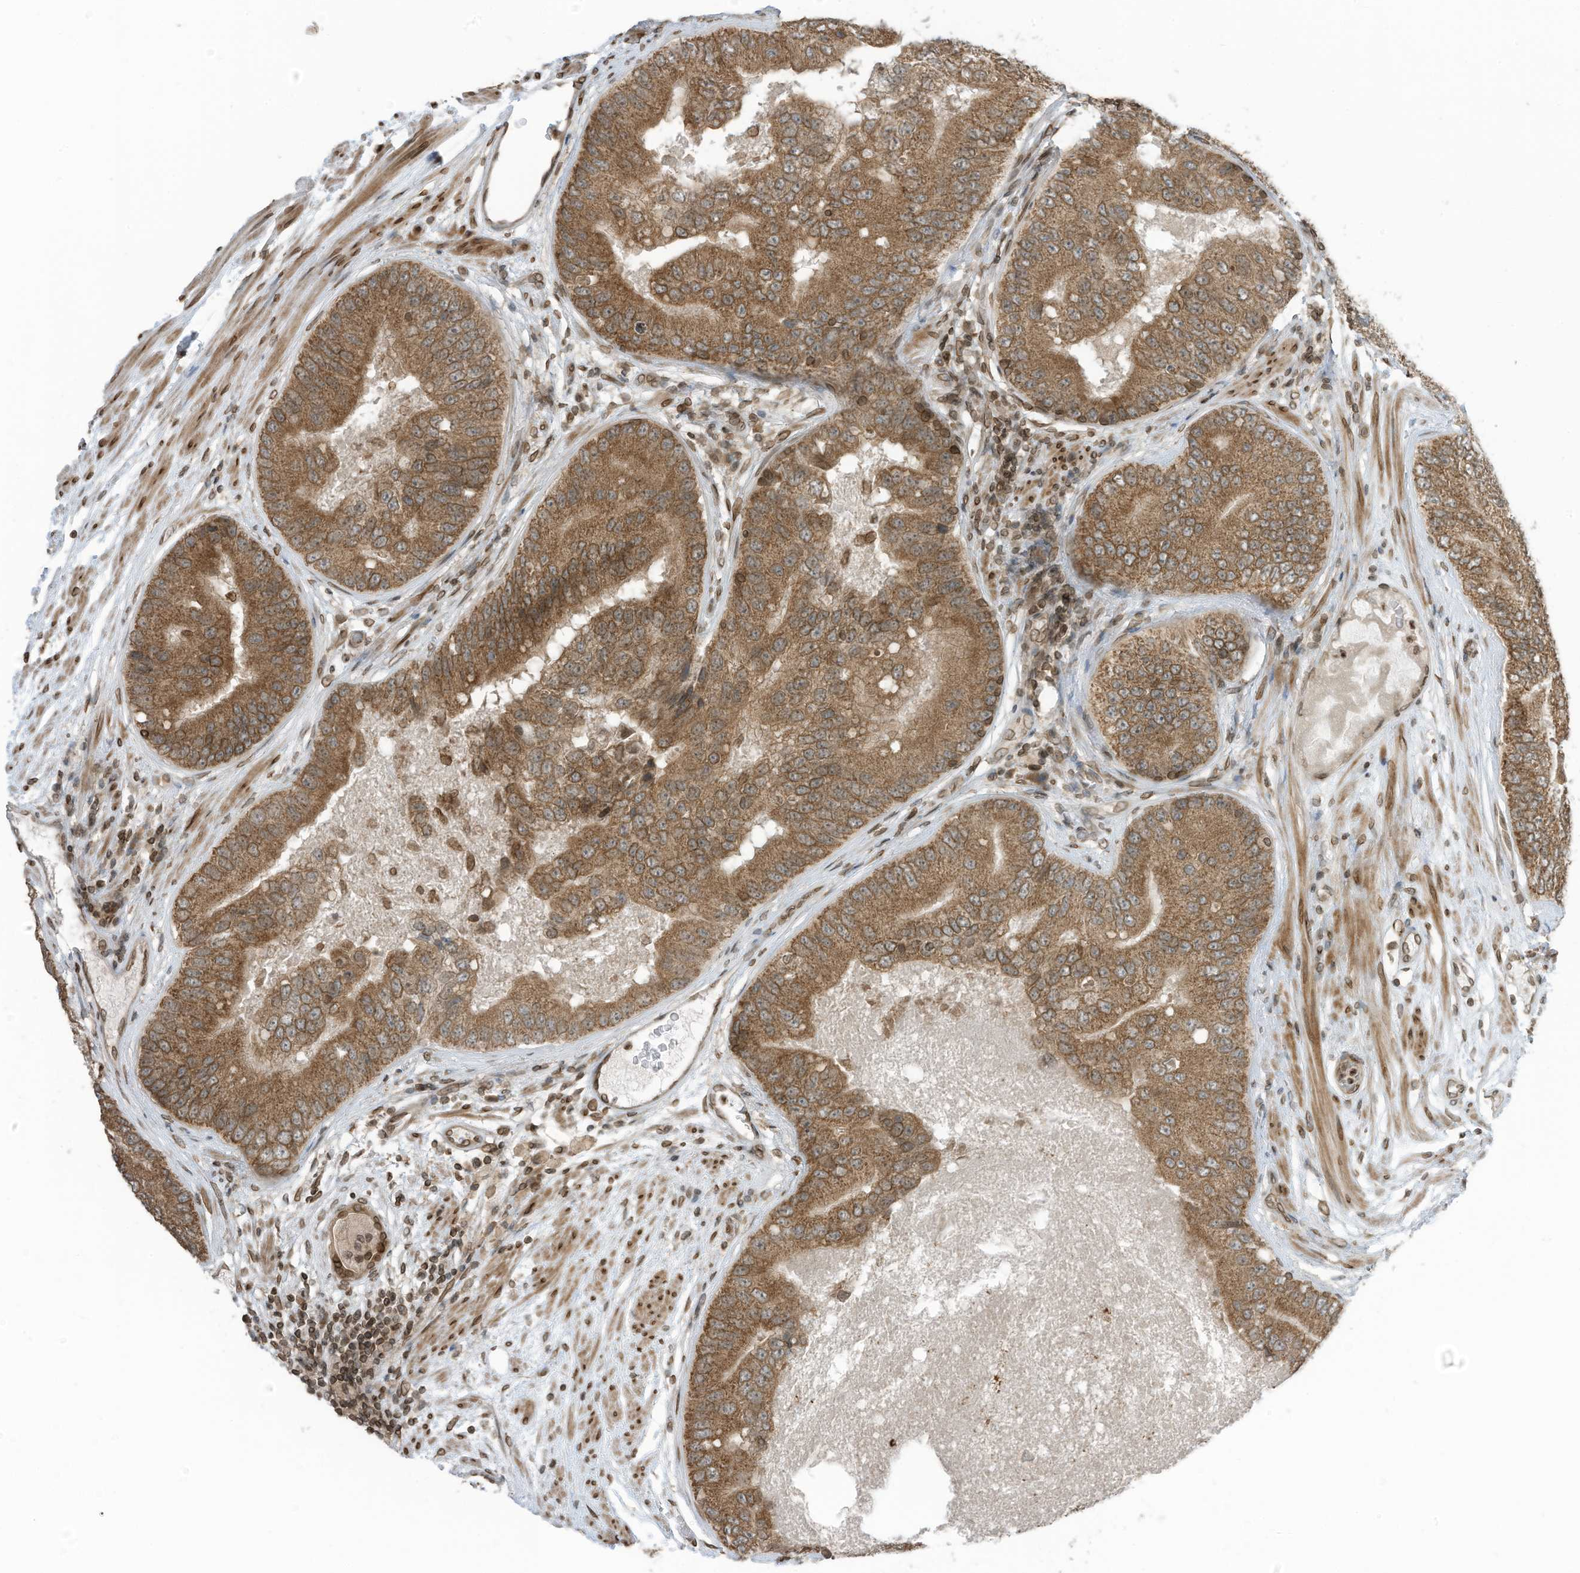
{"staining": {"intensity": "moderate", "quantity": ">75%", "location": "cytoplasmic/membranous"}, "tissue": "prostate cancer", "cell_type": "Tumor cells", "image_type": "cancer", "snomed": [{"axis": "morphology", "description": "Adenocarcinoma, High grade"}, {"axis": "topography", "description": "Prostate"}], "caption": "This photomicrograph shows immunohistochemistry (IHC) staining of prostate adenocarcinoma (high-grade), with medium moderate cytoplasmic/membranous expression in approximately >75% of tumor cells.", "gene": "RABL3", "patient": {"sex": "male", "age": 70}}